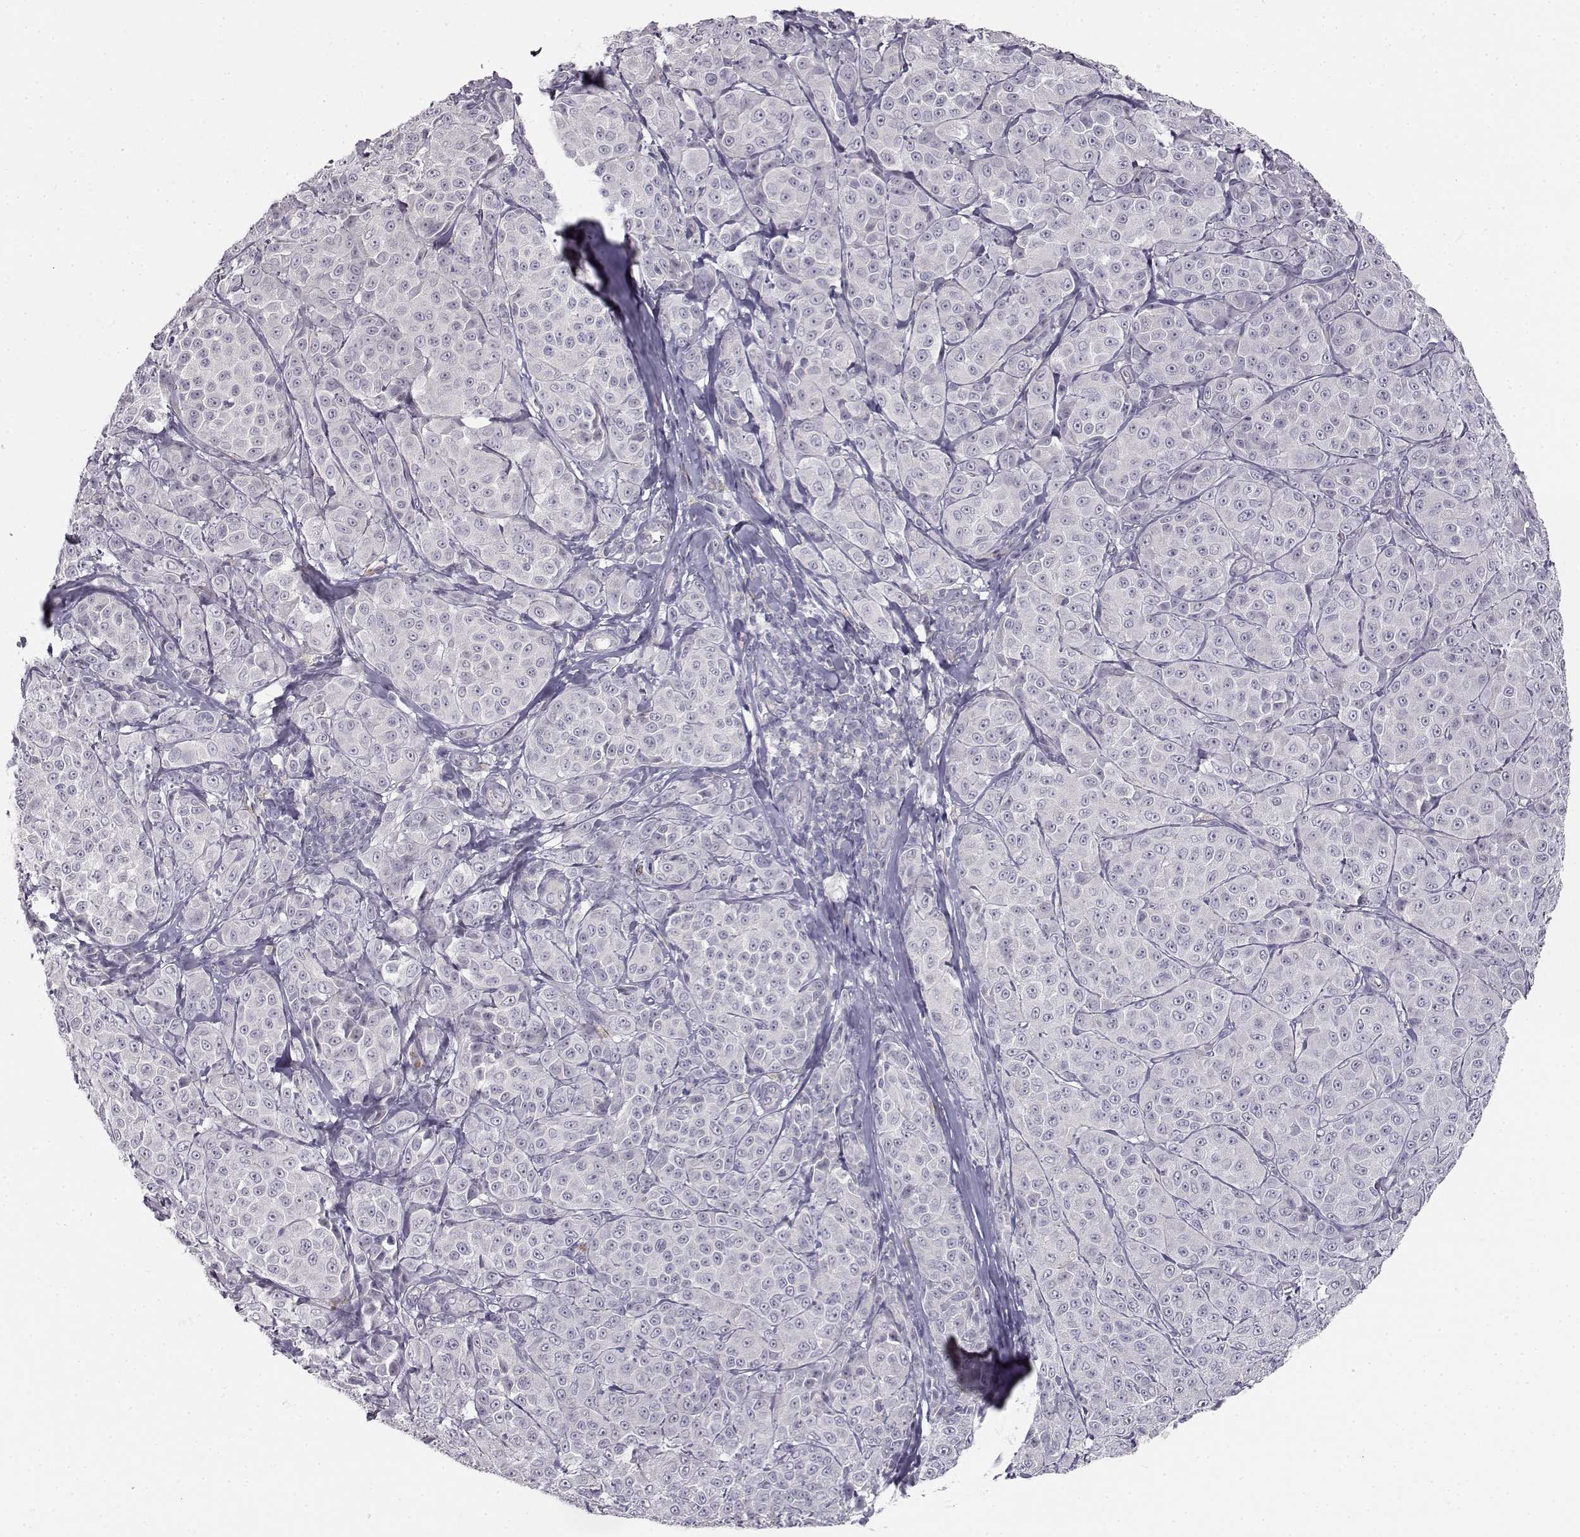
{"staining": {"intensity": "negative", "quantity": "none", "location": "none"}, "tissue": "melanoma", "cell_type": "Tumor cells", "image_type": "cancer", "snomed": [{"axis": "morphology", "description": "Malignant melanoma, NOS"}, {"axis": "topography", "description": "Skin"}], "caption": "An immunohistochemistry (IHC) micrograph of melanoma is shown. There is no staining in tumor cells of melanoma.", "gene": "MYCBPAP", "patient": {"sex": "male", "age": 89}}